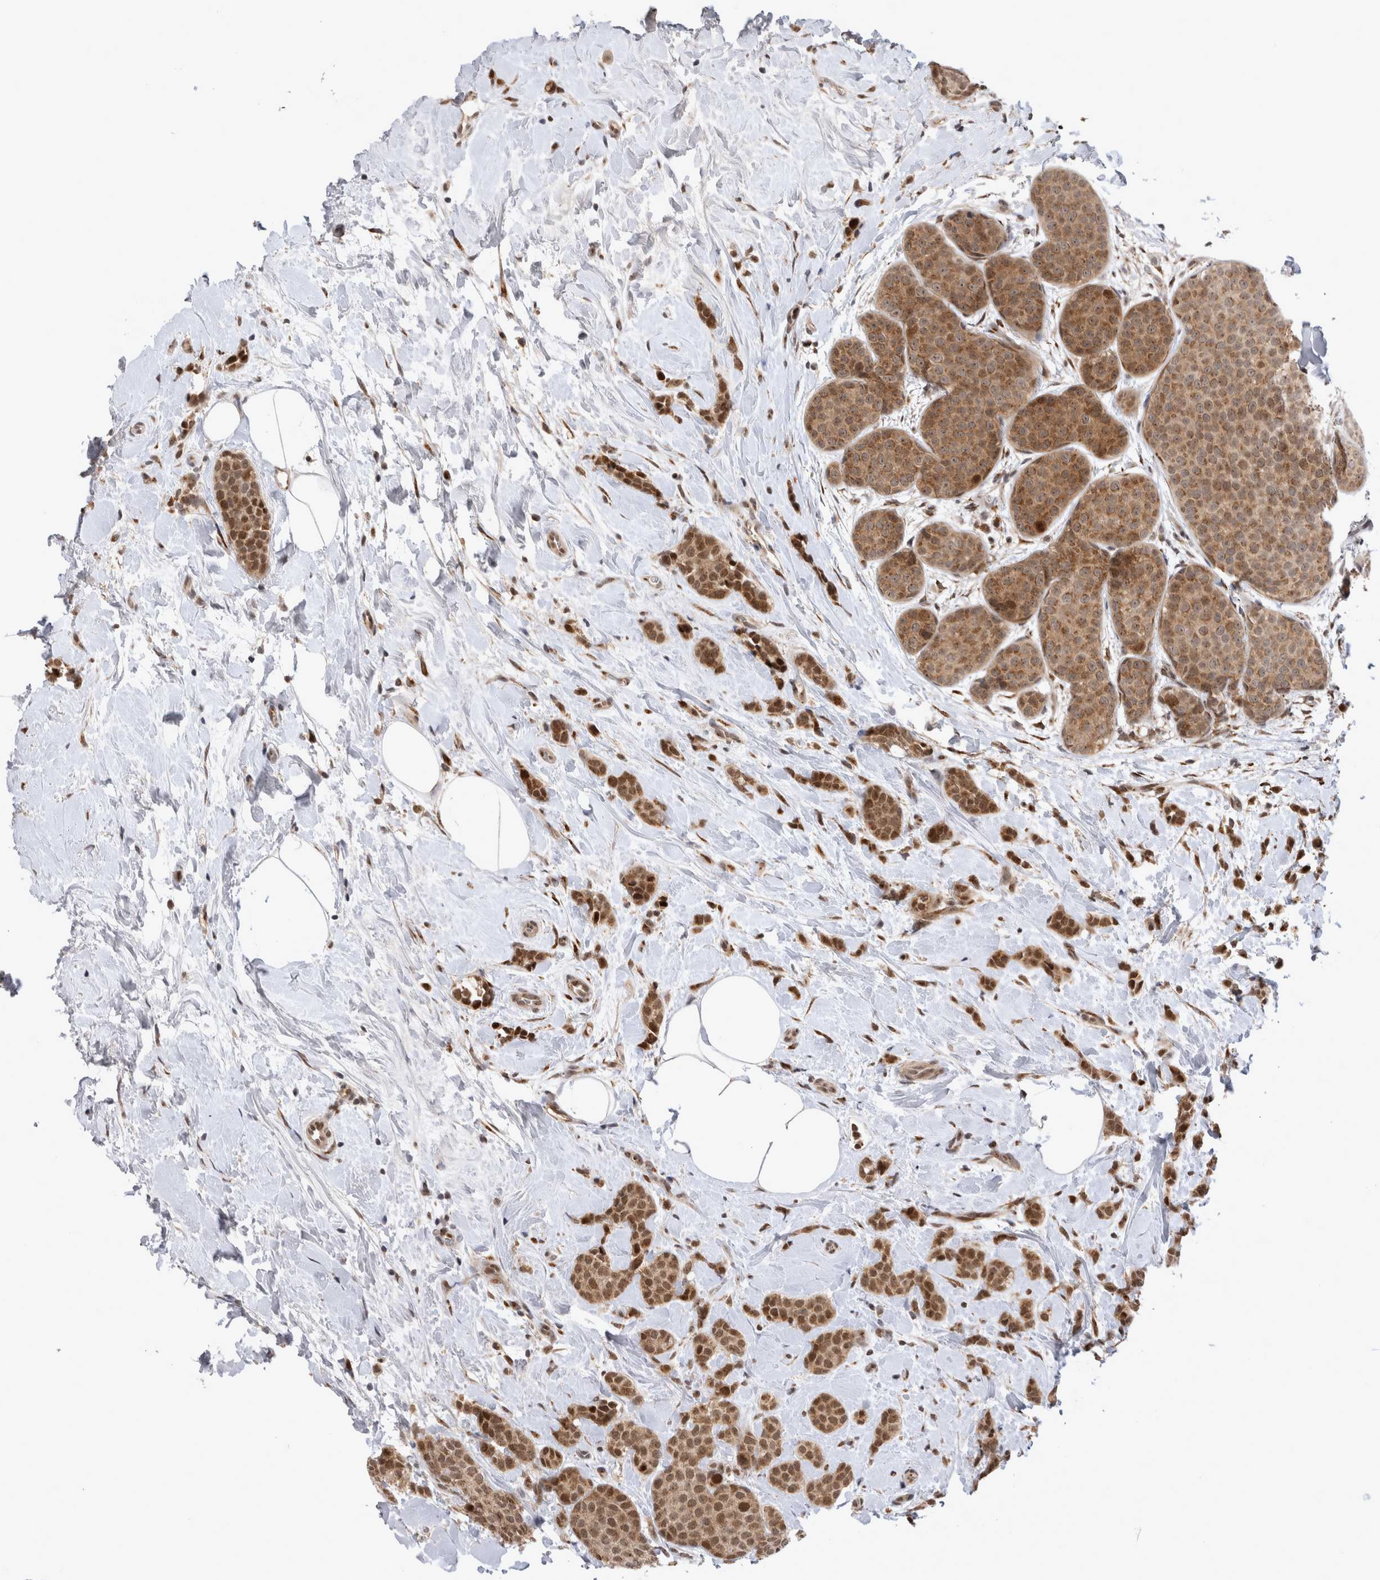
{"staining": {"intensity": "moderate", "quantity": ">75%", "location": "cytoplasmic/membranous,nuclear"}, "tissue": "breast cancer", "cell_type": "Tumor cells", "image_type": "cancer", "snomed": [{"axis": "morphology", "description": "Lobular carcinoma, in situ"}, {"axis": "morphology", "description": "Lobular carcinoma"}, {"axis": "topography", "description": "Breast"}], "caption": "DAB immunohistochemical staining of human breast cancer shows moderate cytoplasmic/membranous and nuclear protein positivity in approximately >75% of tumor cells.", "gene": "TMEM65", "patient": {"sex": "female", "age": 41}}